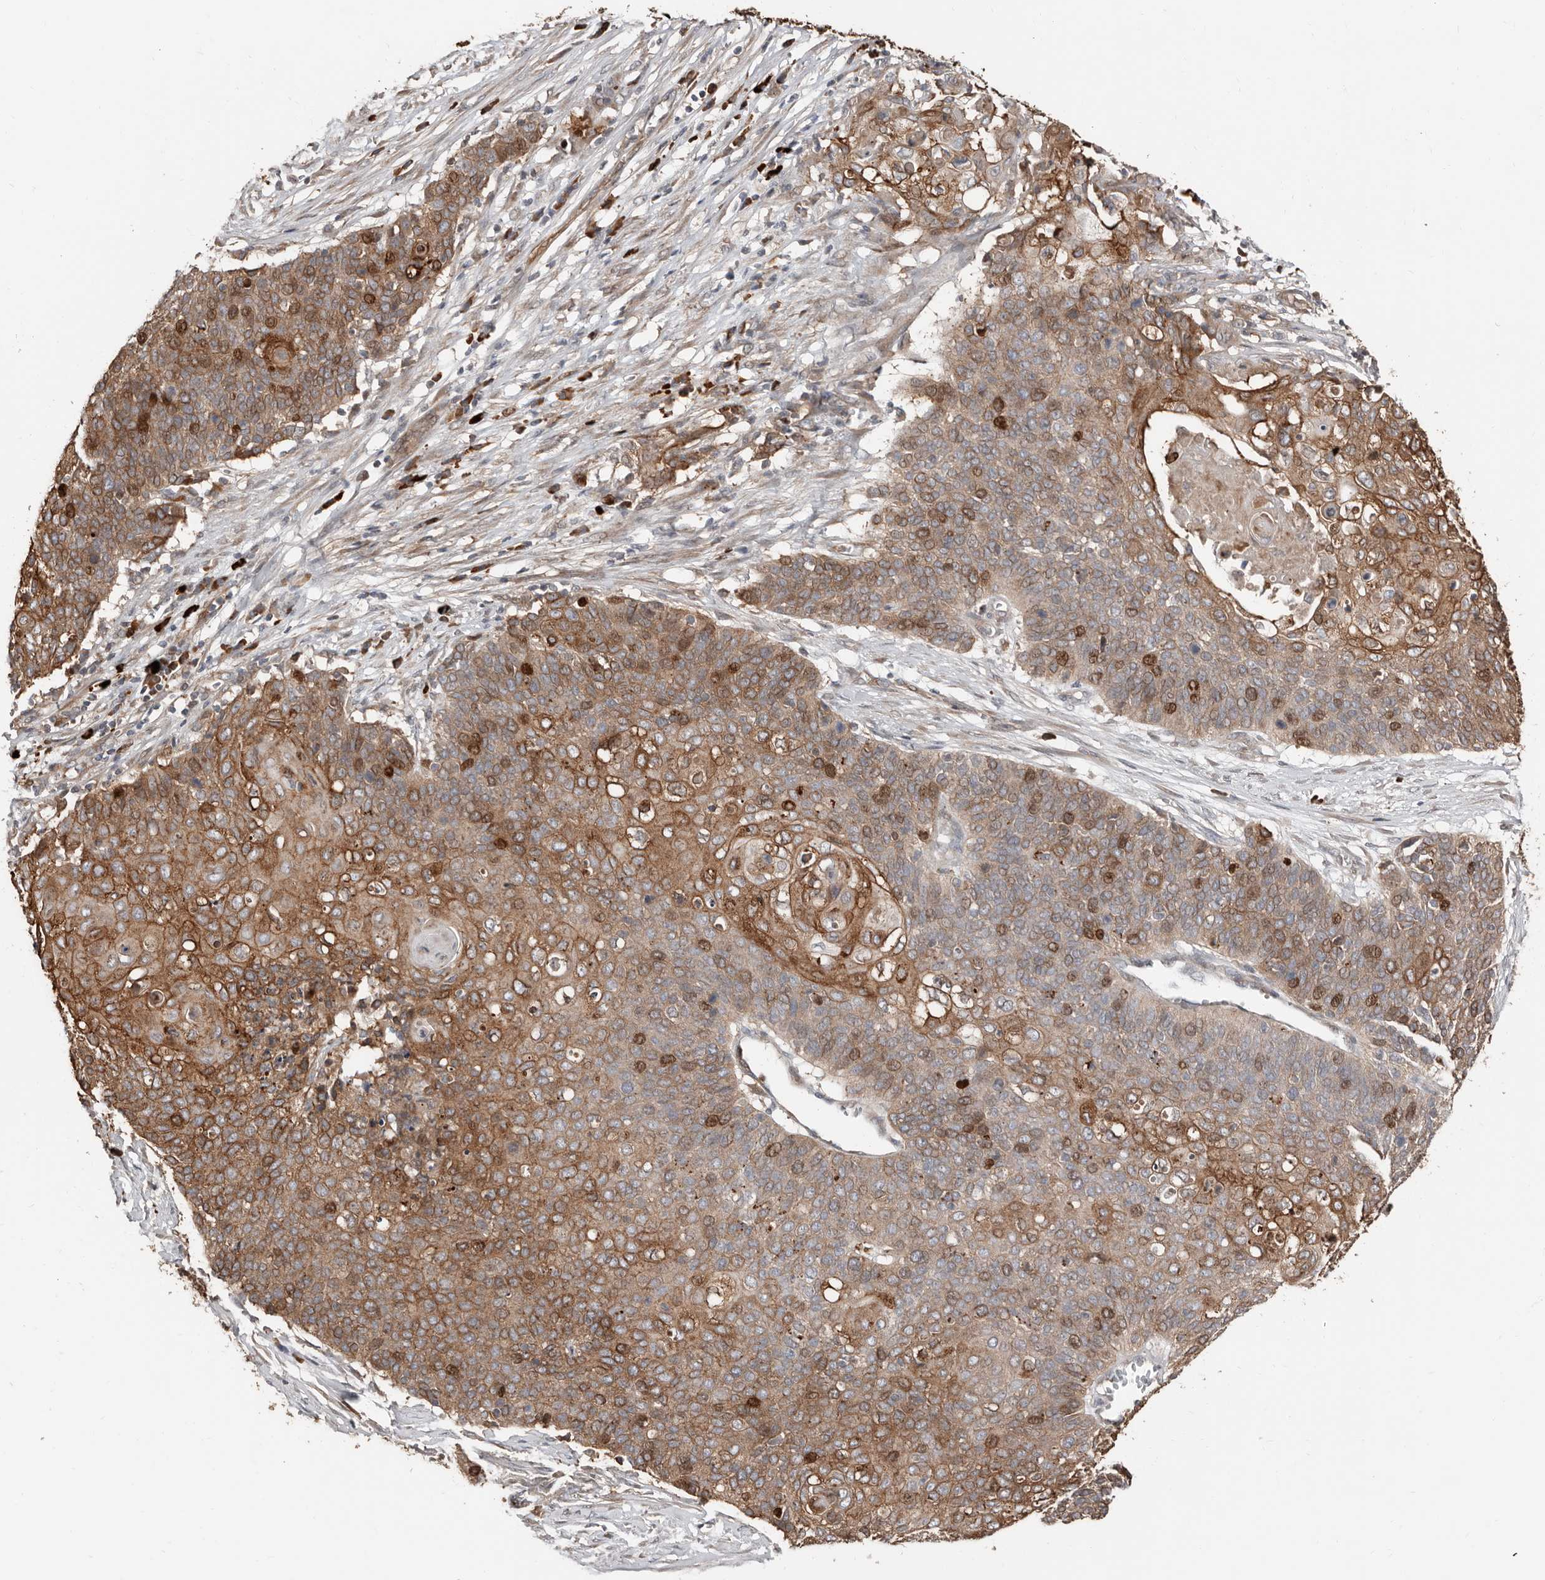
{"staining": {"intensity": "moderate", "quantity": ">75%", "location": "cytoplasmic/membranous,nuclear"}, "tissue": "cervical cancer", "cell_type": "Tumor cells", "image_type": "cancer", "snomed": [{"axis": "morphology", "description": "Squamous cell carcinoma, NOS"}, {"axis": "topography", "description": "Cervix"}], "caption": "High-power microscopy captured an IHC micrograph of squamous cell carcinoma (cervical), revealing moderate cytoplasmic/membranous and nuclear expression in approximately >75% of tumor cells.", "gene": "SMYD4", "patient": {"sex": "female", "age": 39}}